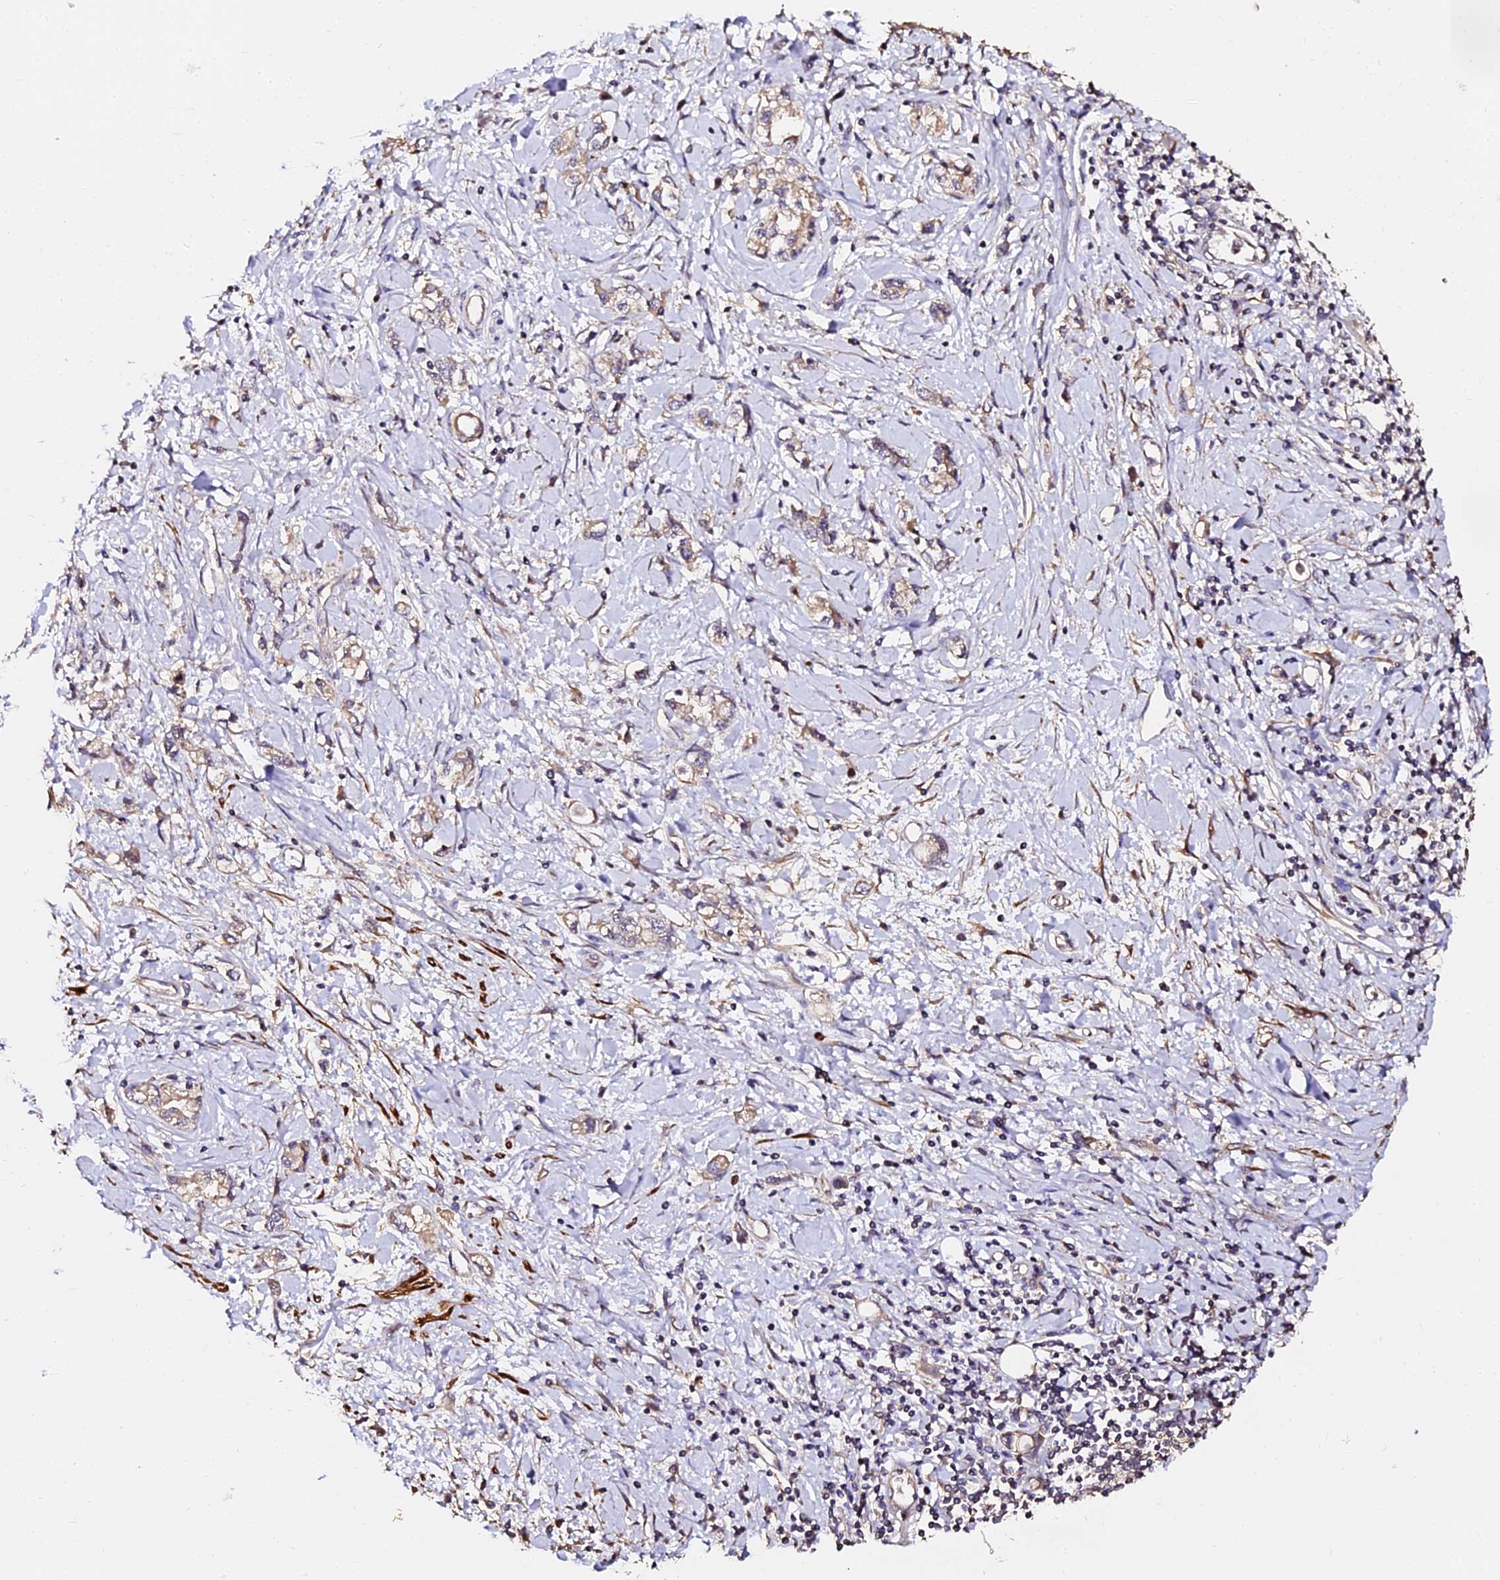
{"staining": {"intensity": "weak", "quantity": "25%-75%", "location": "cytoplasmic/membranous"}, "tissue": "stomach cancer", "cell_type": "Tumor cells", "image_type": "cancer", "snomed": [{"axis": "morphology", "description": "Adenocarcinoma, NOS"}, {"axis": "topography", "description": "Stomach"}], "caption": "Protein staining of stomach adenocarcinoma tissue displays weak cytoplasmic/membranous expression in approximately 25%-75% of tumor cells.", "gene": "TDO2", "patient": {"sex": "female", "age": 76}}